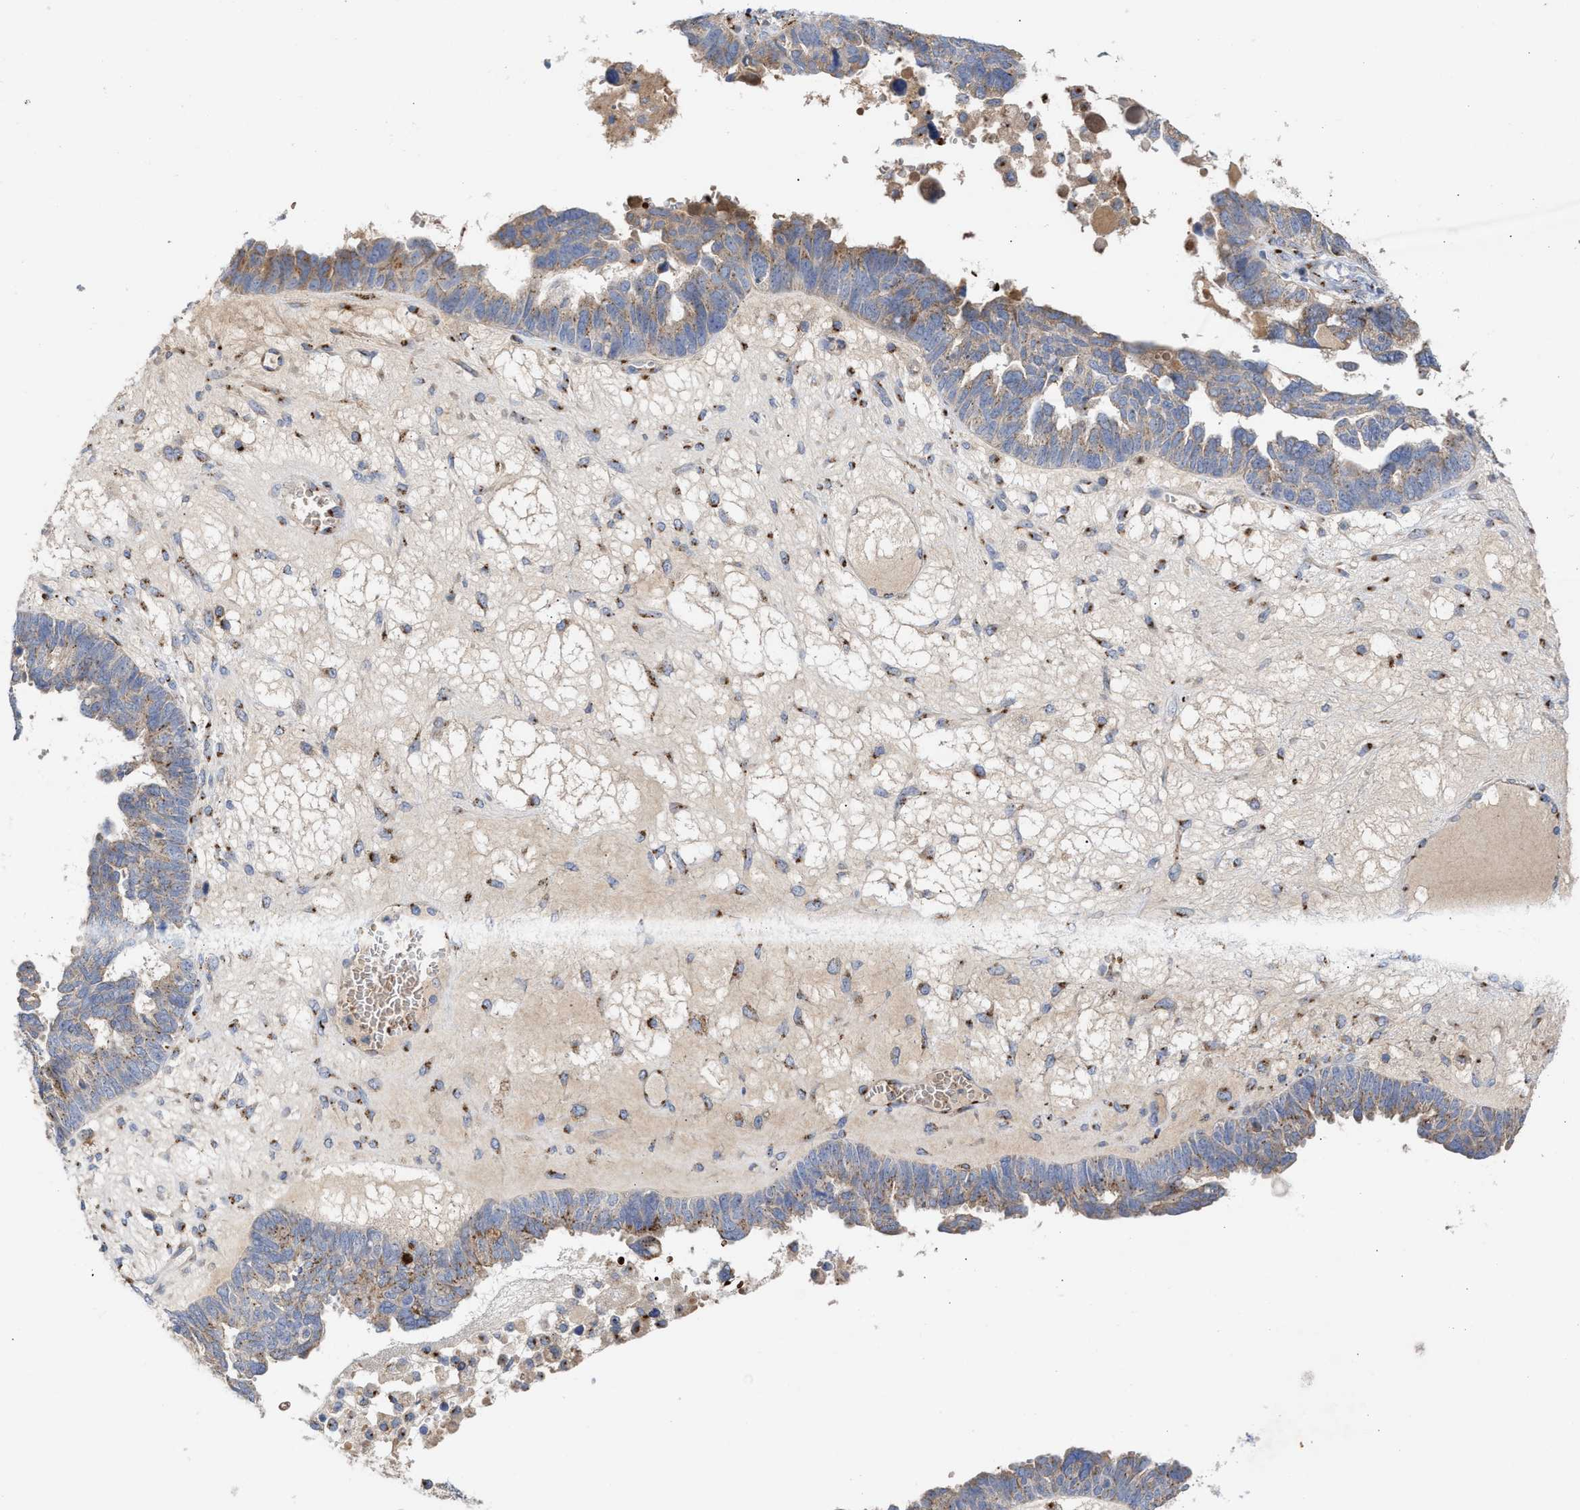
{"staining": {"intensity": "moderate", "quantity": ">75%", "location": "cytoplasmic/membranous"}, "tissue": "ovarian cancer", "cell_type": "Tumor cells", "image_type": "cancer", "snomed": [{"axis": "morphology", "description": "Cystadenocarcinoma, serous, NOS"}, {"axis": "topography", "description": "Ovary"}], "caption": "IHC (DAB (3,3'-diaminobenzidine)) staining of ovarian serous cystadenocarcinoma shows moderate cytoplasmic/membranous protein staining in approximately >75% of tumor cells. (DAB (3,3'-diaminobenzidine) IHC with brightfield microscopy, high magnification).", "gene": "CCL2", "patient": {"sex": "female", "age": 79}}